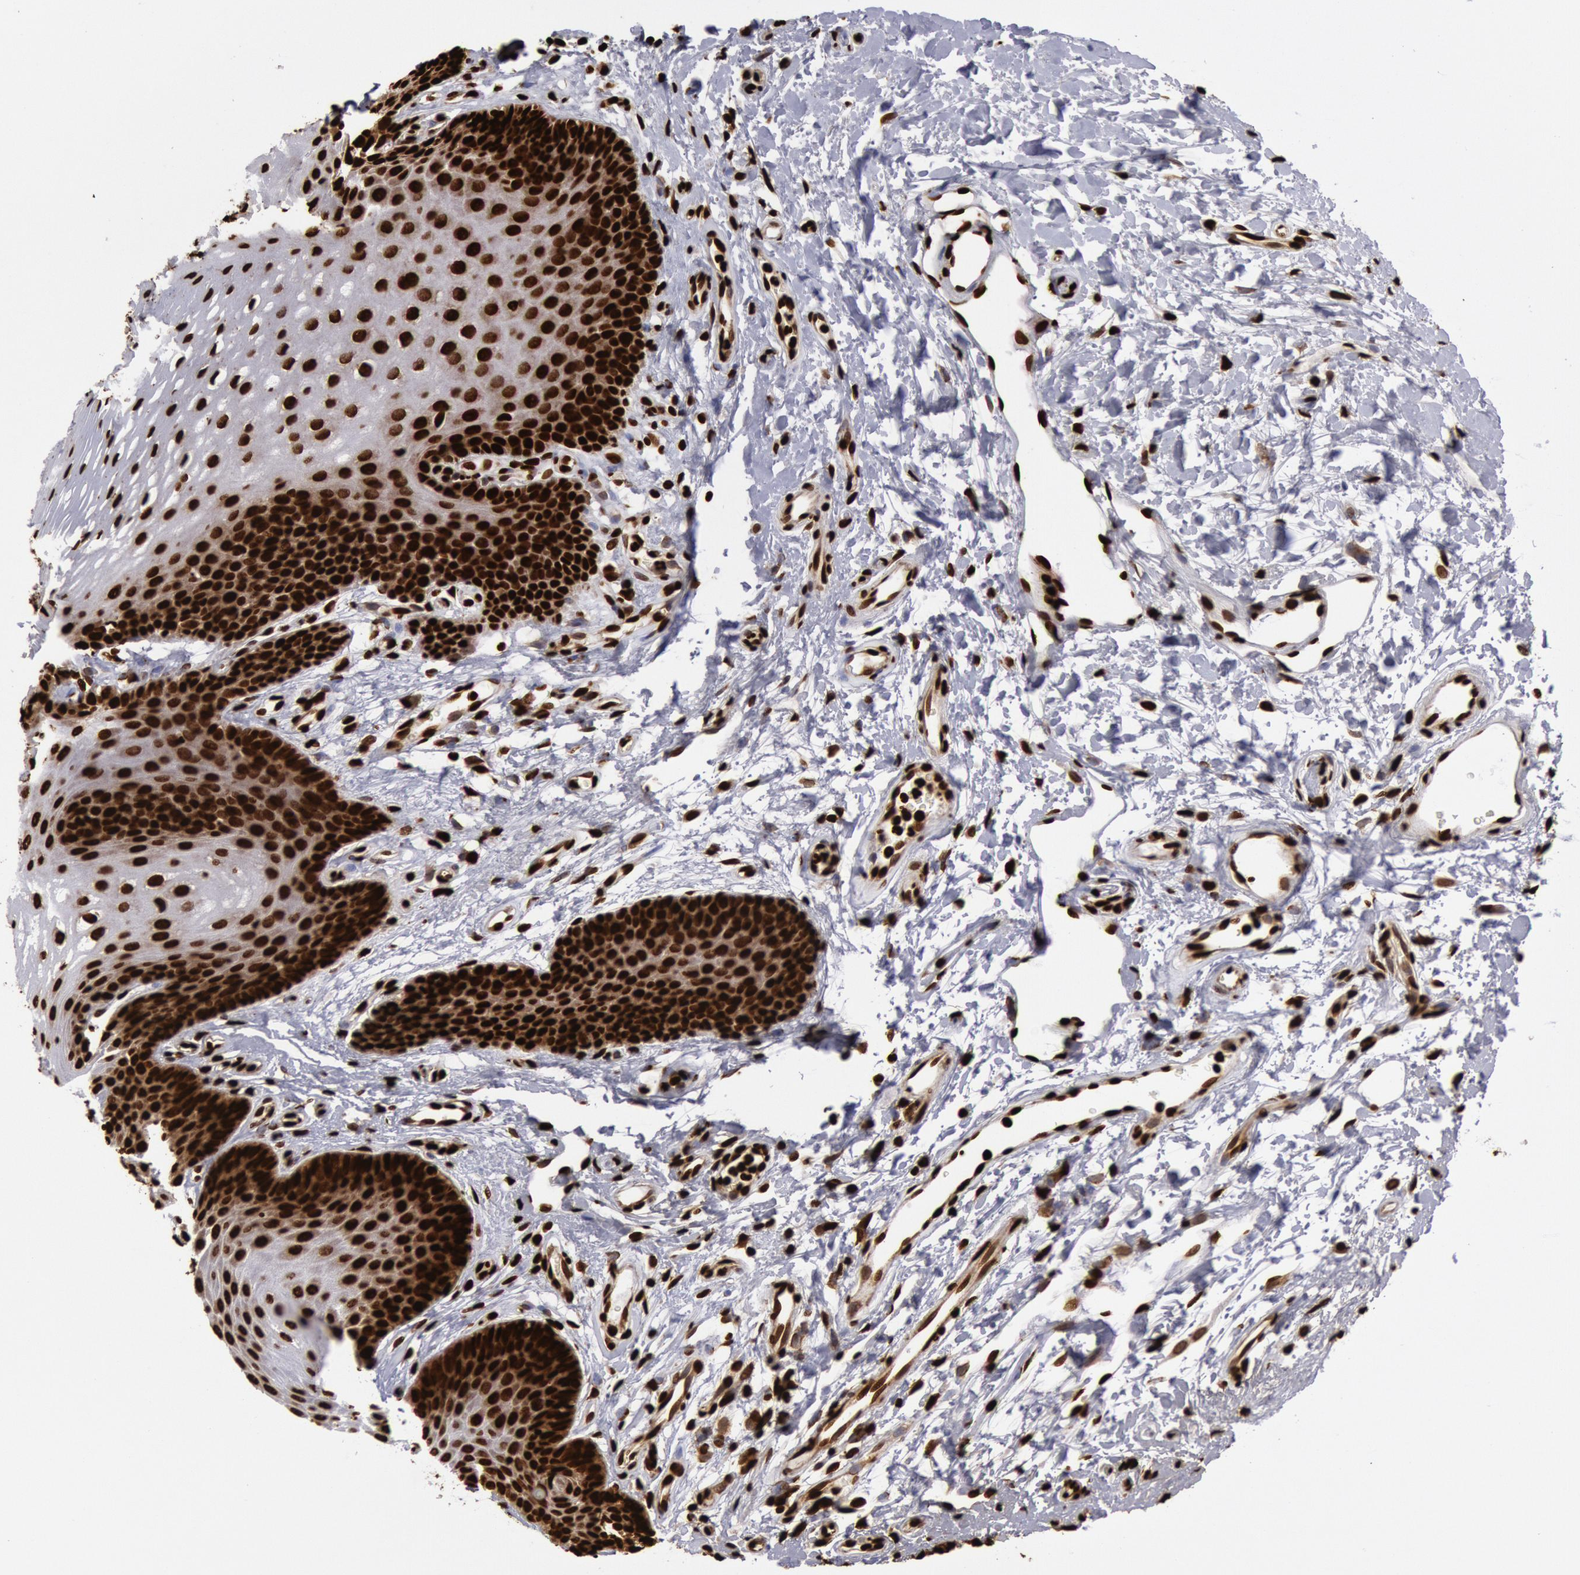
{"staining": {"intensity": "strong", "quantity": ">75%", "location": "nuclear"}, "tissue": "oral mucosa", "cell_type": "Squamous epithelial cells", "image_type": "normal", "snomed": [{"axis": "morphology", "description": "Normal tissue, NOS"}, {"axis": "topography", "description": "Oral tissue"}], "caption": "Immunohistochemical staining of benign human oral mucosa shows >75% levels of strong nuclear protein positivity in approximately >75% of squamous epithelial cells.", "gene": "H3", "patient": {"sex": "male", "age": 62}}